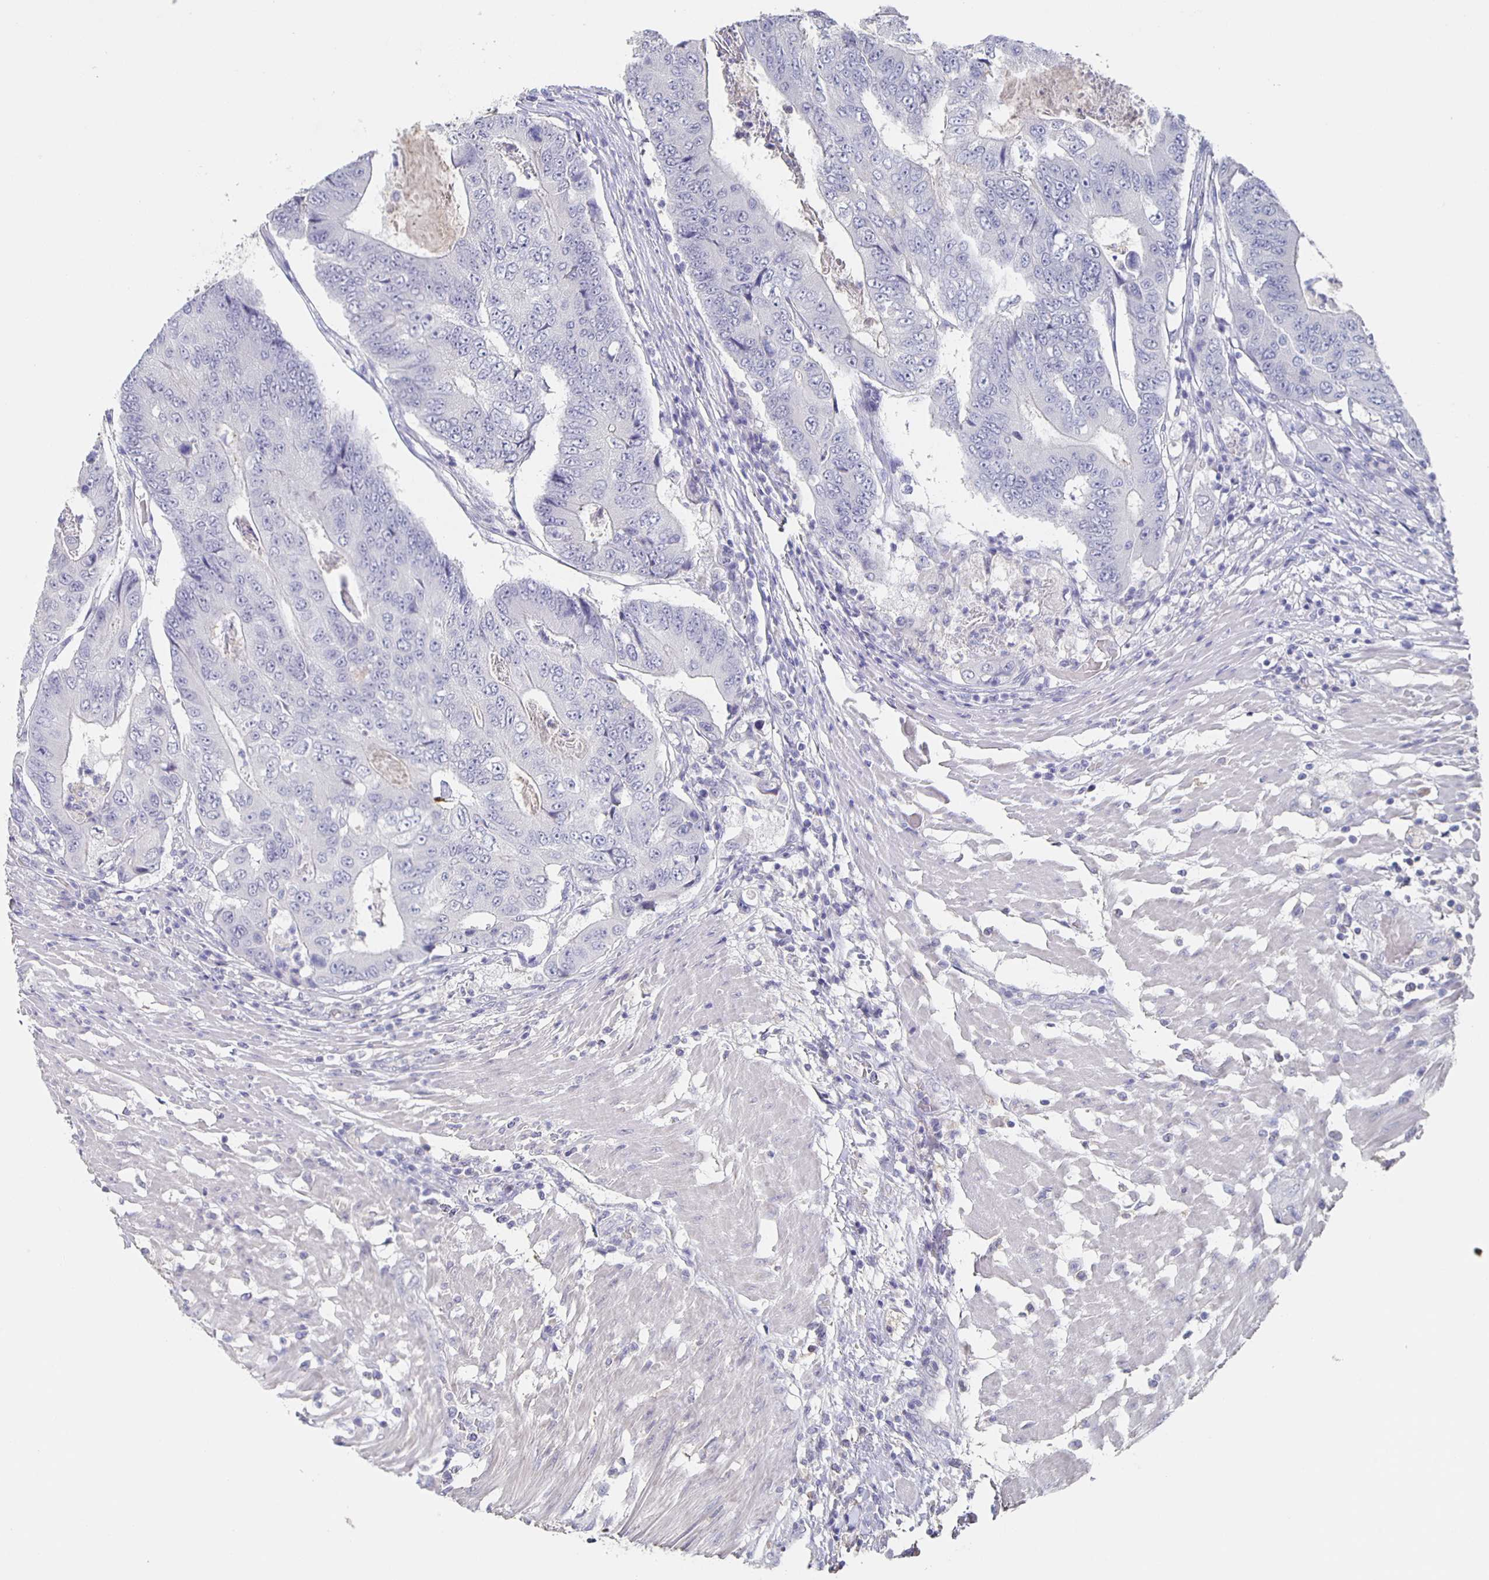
{"staining": {"intensity": "negative", "quantity": "none", "location": "none"}, "tissue": "colorectal cancer", "cell_type": "Tumor cells", "image_type": "cancer", "snomed": [{"axis": "morphology", "description": "Adenocarcinoma, NOS"}, {"axis": "topography", "description": "Colon"}], "caption": "Immunohistochemistry (IHC) histopathology image of human adenocarcinoma (colorectal) stained for a protein (brown), which shows no expression in tumor cells.", "gene": "CACNA2D2", "patient": {"sex": "female", "age": 48}}